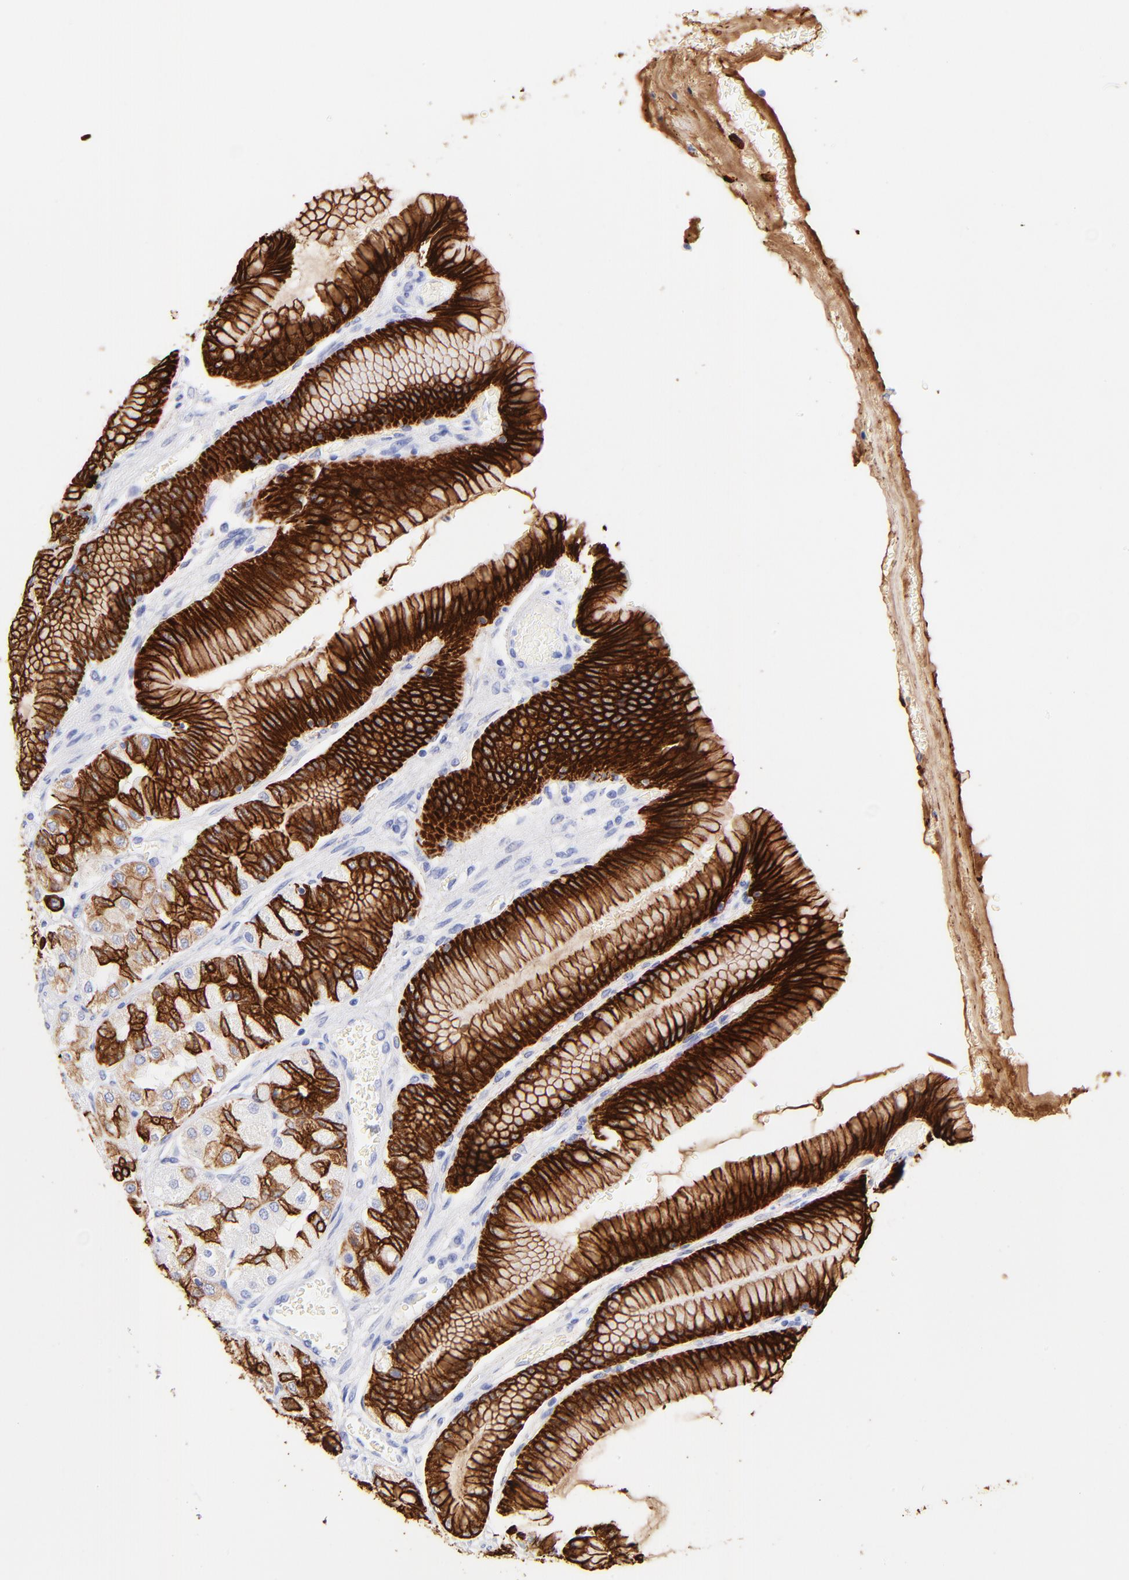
{"staining": {"intensity": "strong", "quantity": ">75%", "location": "cytoplasmic/membranous"}, "tissue": "stomach", "cell_type": "Glandular cells", "image_type": "normal", "snomed": [{"axis": "morphology", "description": "Normal tissue, NOS"}, {"axis": "morphology", "description": "Adenocarcinoma, NOS"}, {"axis": "topography", "description": "Stomach"}, {"axis": "topography", "description": "Stomach, lower"}], "caption": "Immunohistochemistry (DAB) staining of normal human stomach displays strong cytoplasmic/membranous protein staining in approximately >75% of glandular cells. (DAB IHC with brightfield microscopy, high magnification).", "gene": "KRT19", "patient": {"sex": "female", "age": 65}}